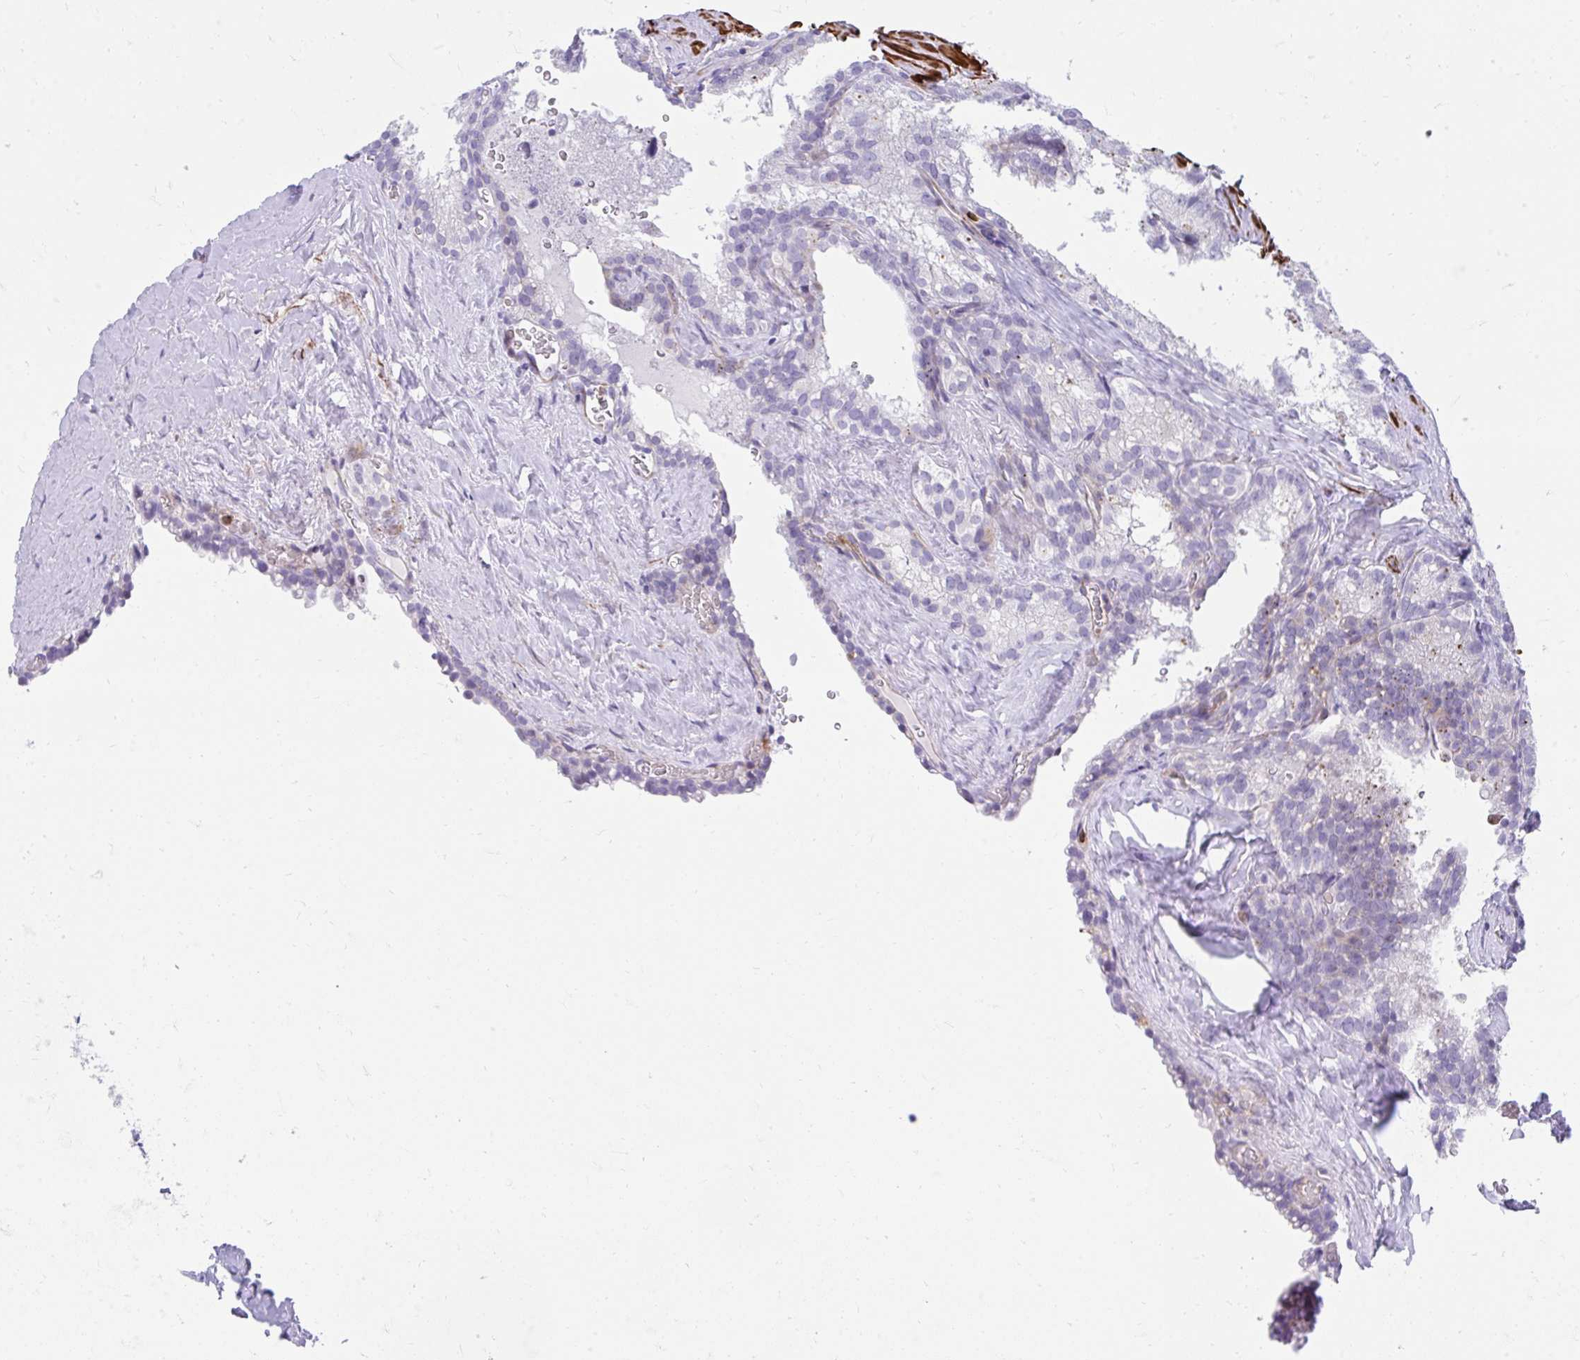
{"staining": {"intensity": "negative", "quantity": "none", "location": "none"}, "tissue": "seminal vesicle", "cell_type": "Glandular cells", "image_type": "normal", "snomed": [{"axis": "morphology", "description": "Normal tissue, NOS"}, {"axis": "topography", "description": "Seminal veicle"}], "caption": "IHC micrograph of benign seminal vesicle: seminal vesicle stained with DAB (3,3'-diaminobenzidine) reveals no significant protein positivity in glandular cells.", "gene": "CSTB", "patient": {"sex": "male", "age": 47}}